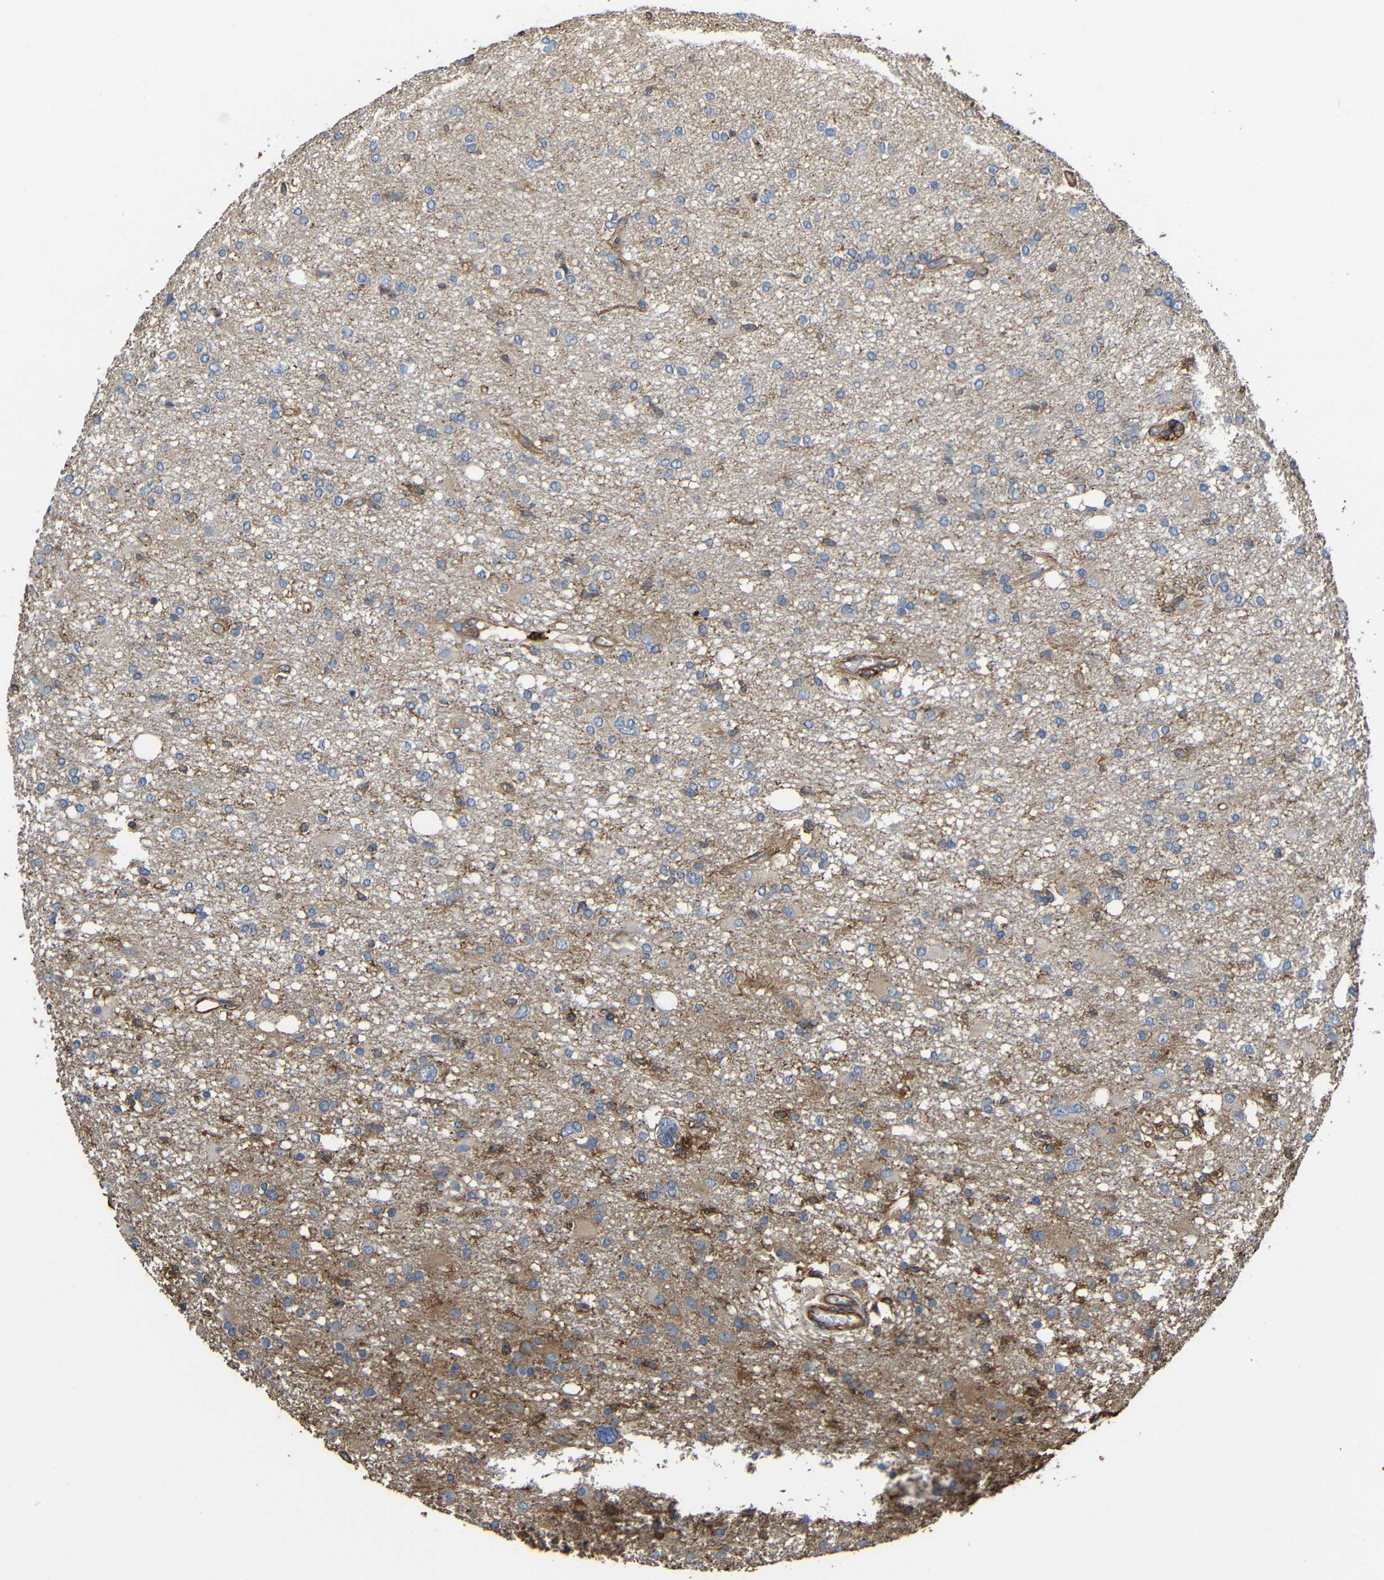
{"staining": {"intensity": "weak", "quantity": "<25%", "location": "cytoplasmic/membranous"}, "tissue": "glioma", "cell_type": "Tumor cells", "image_type": "cancer", "snomed": [{"axis": "morphology", "description": "Glioma, malignant, High grade"}, {"axis": "topography", "description": "Brain"}], "caption": "Immunohistochemistry (IHC) of human glioma shows no positivity in tumor cells.", "gene": "RHOT2", "patient": {"sex": "female", "age": 59}}